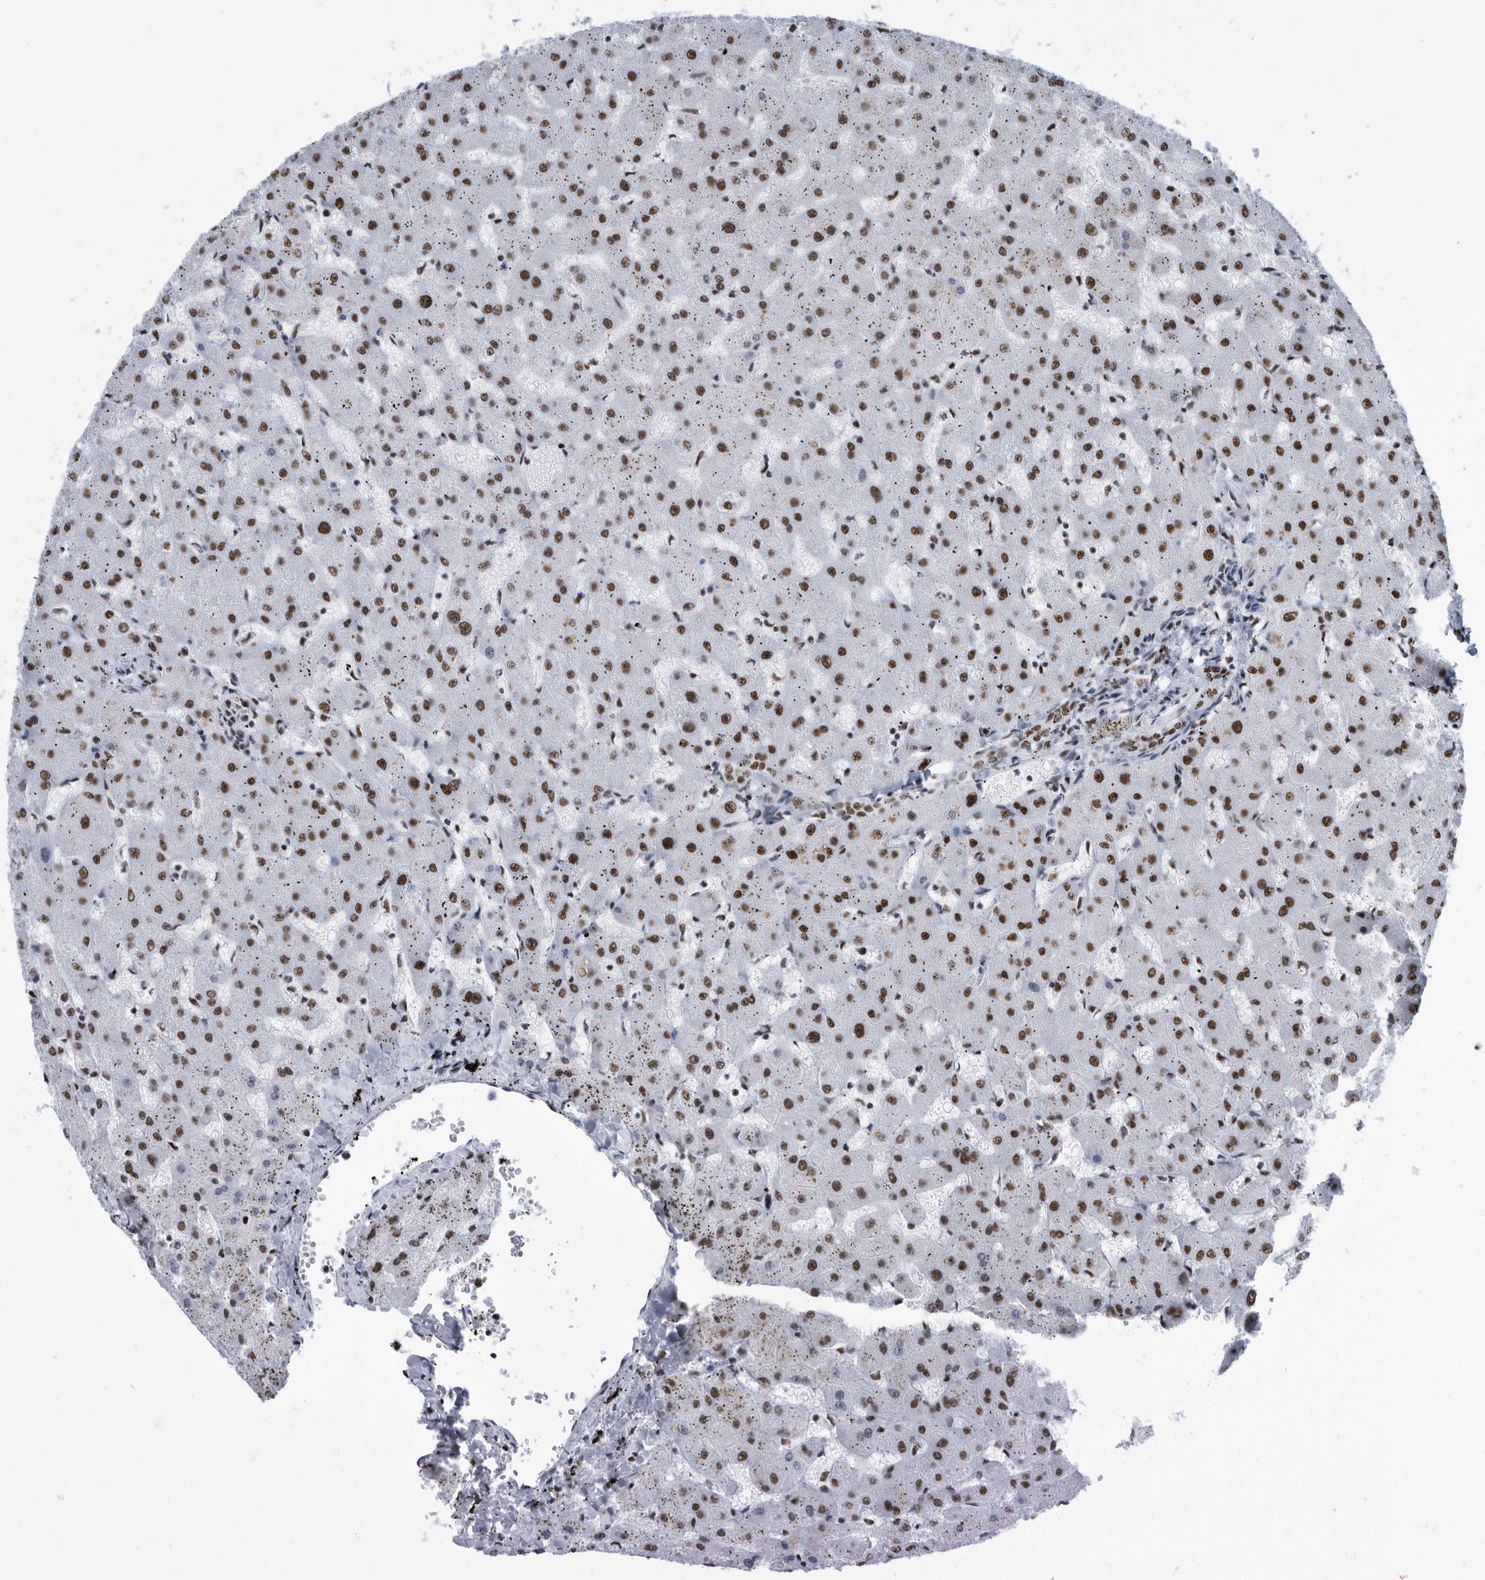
{"staining": {"intensity": "moderate", "quantity": ">75%", "location": "nuclear"}, "tissue": "liver", "cell_type": "Cholangiocytes", "image_type": "normal", "snomed": [{"axis": "morphology", "description": "Normal tissue, NOS"}, {"axis": "topography", "description": "Liver"}], "caption": "Immunohistochemical staining of unremarkable liver displays moderate nuclear protein expression in approximately >75% of cholangiocytes. The protein of interest is shown in brown color, while the nuclei are stained blue.", "gene": "SF3A1", "patient": {"sex": "female", "age": 63}}